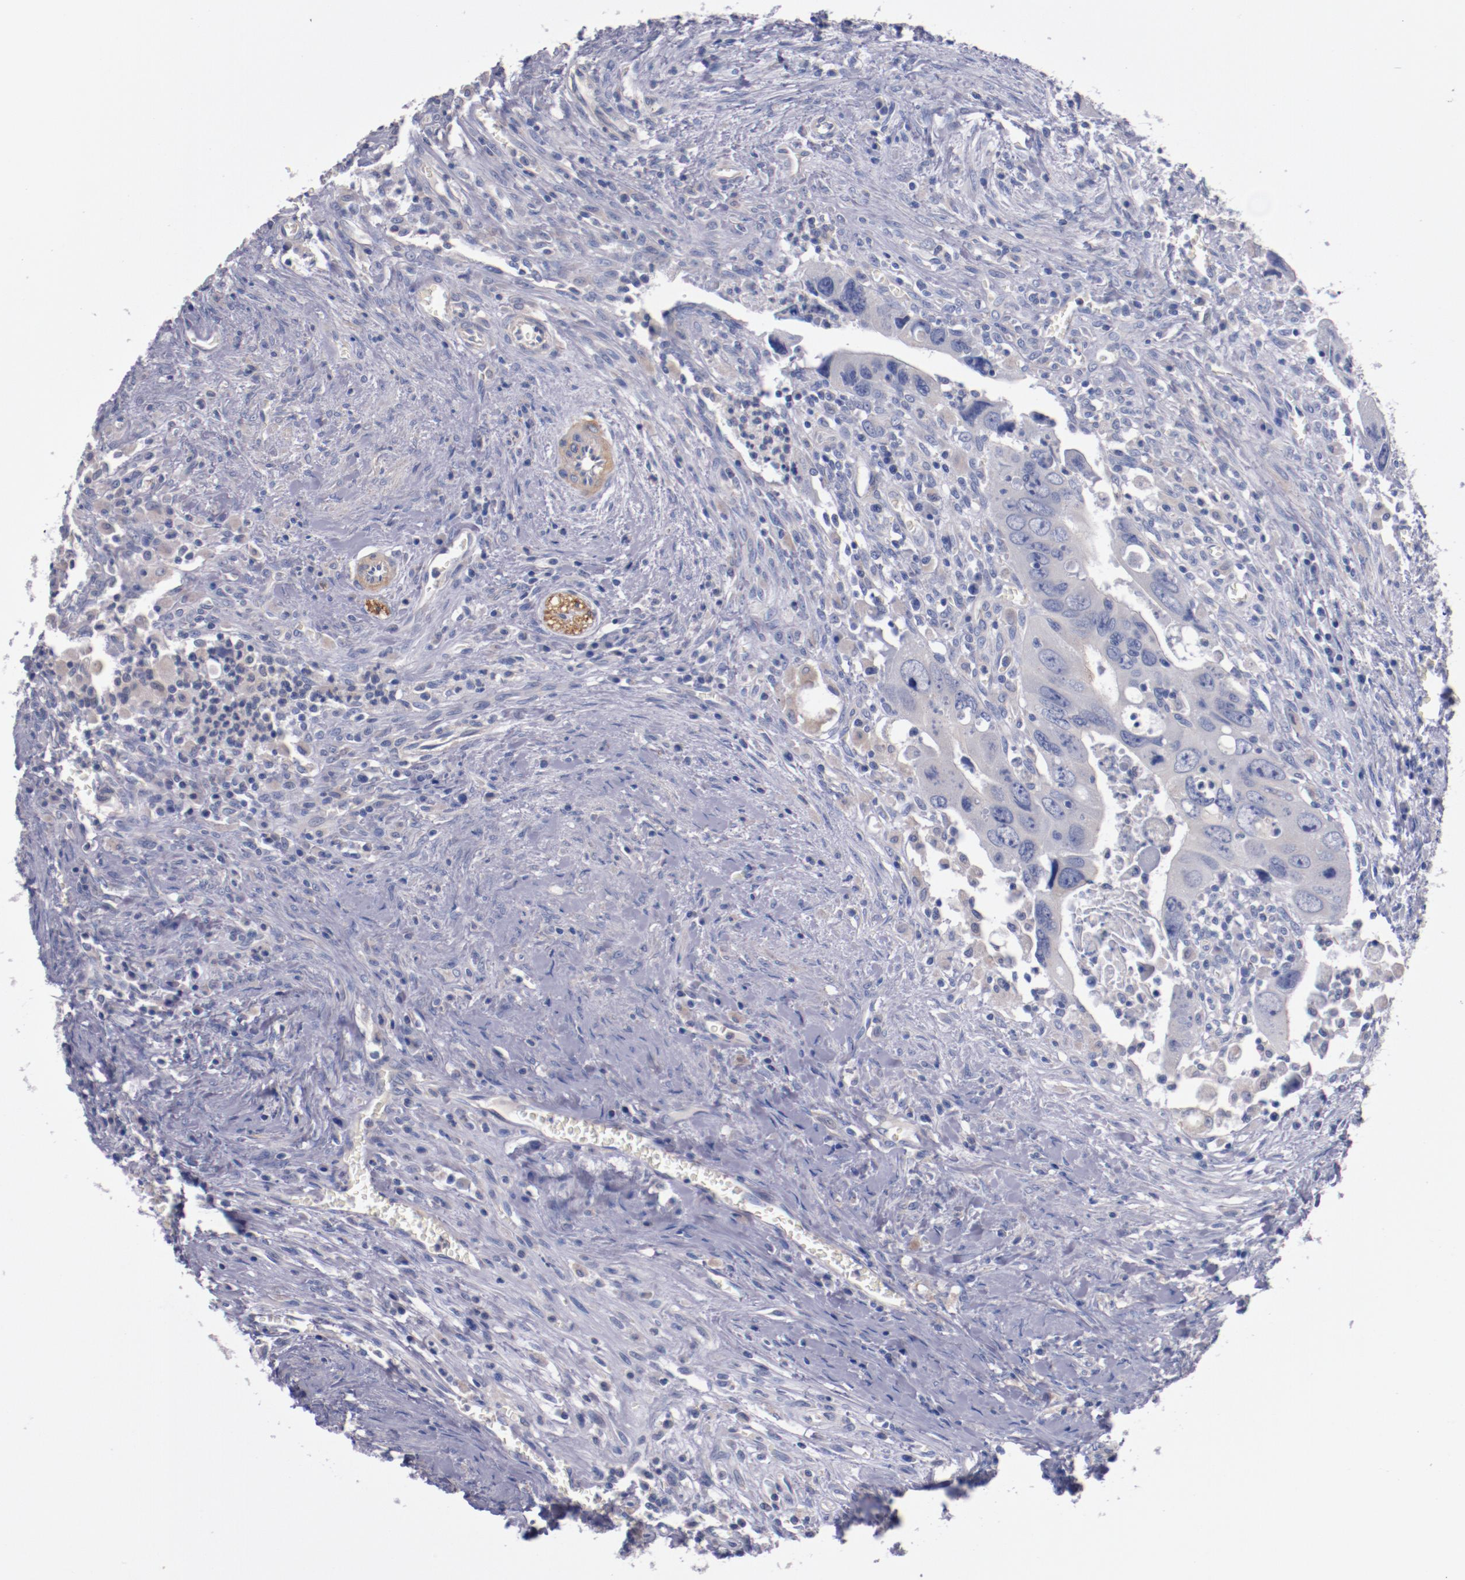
{"staining": {"intensity": "negative", "quantity": "none", "location": "none"}, "tissue": "colorectal cancer", "cell_type": "Tumor cells", "image_type": "cancer", "snomed": [{"axis": "morphology", "description": "Adenocarcinoma, NOS"}, {"axis": "topography", "description": "Rectum"}], "caption": "Immunohistochemistry of adenocarcinoma (colorectal) demonstrates no staining in tumor cells.", "gene": "CNTNAP2", "patient": {"sex": "male", "age": 70}}